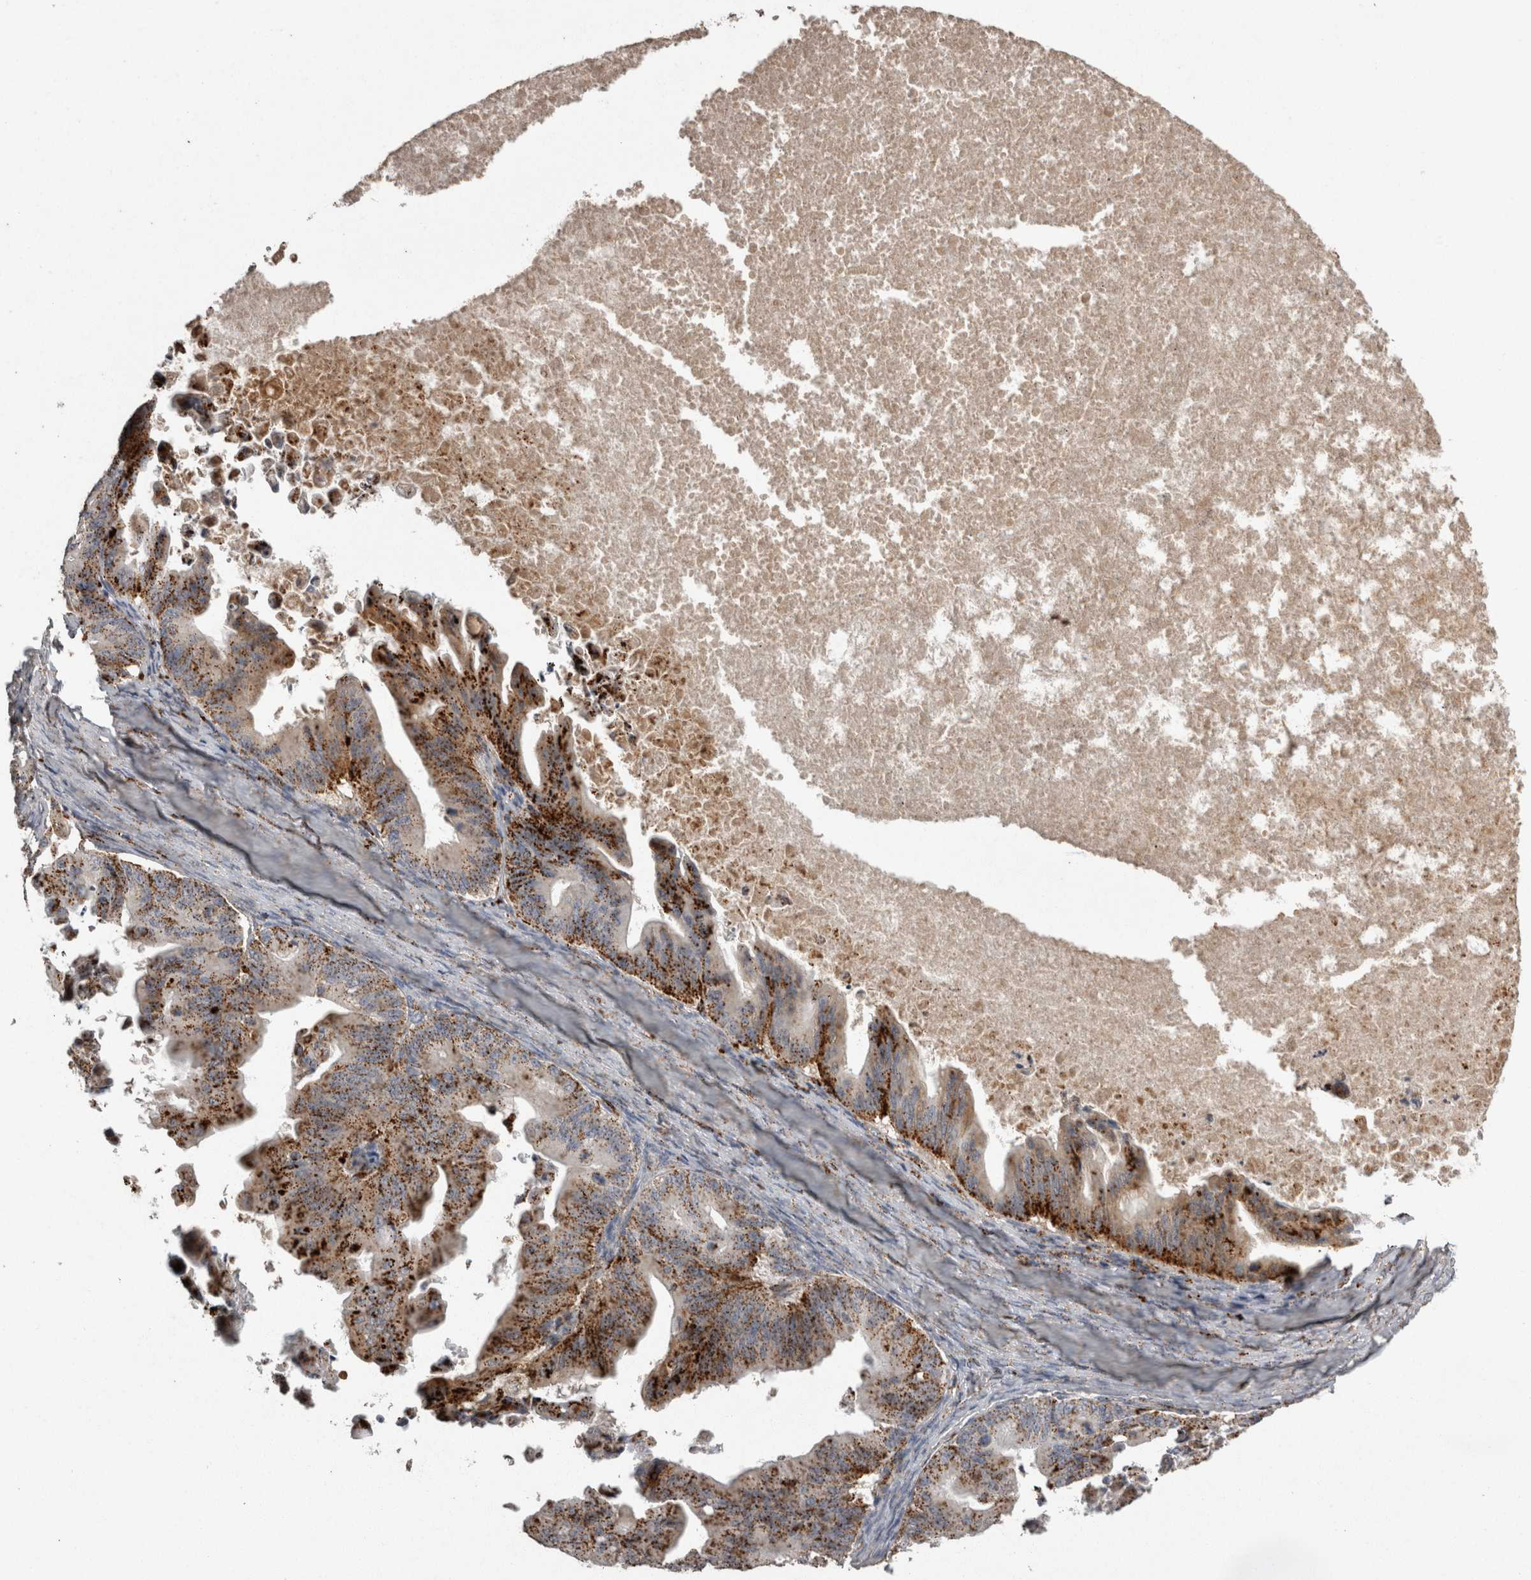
{"staining": {"intensity": "strong", "quantity": ">75%", "location": "cytoplasmic/membranous"}, "tissue": "ovarian cancer", "cell_type": "Tumor cells", "image_type": "cancer", "snomed": [{"axis": "morphology", "description": "Cystadenocarcinoma, mucinous, NOS"}, {"axis": "topography", "description": "Ovary"}], "caption": "Immunohistochemistry photomicrograph of neoplastic tissue: ovarian cancer stained using IHC displays high levels of strong protein expression localized specifically in the cytoplasmic/membranous of tumor cells, appearing as a cytoplasmic/membranous brown color.", "gene": "CTSZ", "patient": {"sex": "female", "age": 37}}